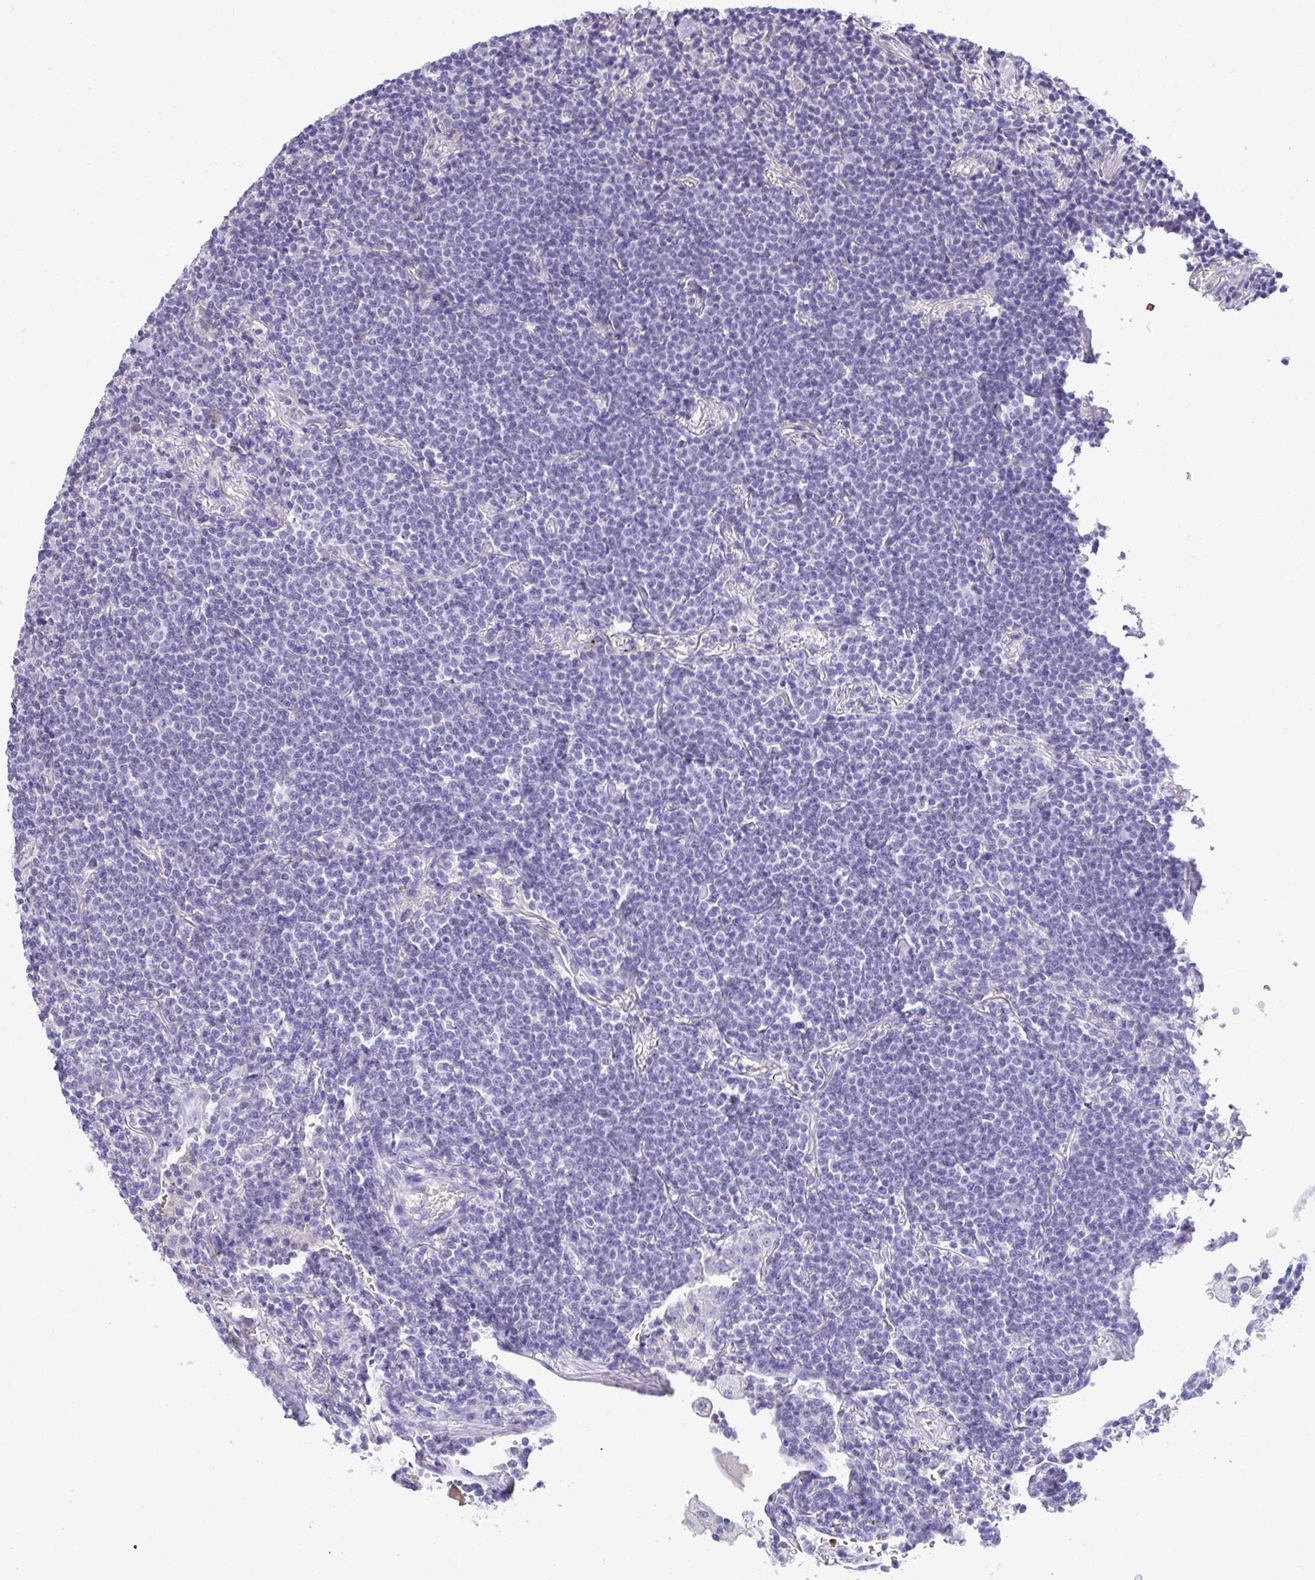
{"staining": {"intensity": "negative", "quantity": "none", "location": "none"}, "tissue": "lymphoma", "cell_type": "Tumor cells", "image_type": "cancer", "snomed": [{"axis": "morphology", "description": "Malignant lymphoma, non-Hodgkin's type, Low grade"}, {"axis": "topography", "description": "Lung"}], "caption": "This is a micrograph of immunohistochemistry staining of low-grade malignant lymphoma, non-Hodgkin's type, which shows no expression in tumor cells.", "gene": "HMBOX1", "patient": {"sex": "female", "age": 71}}